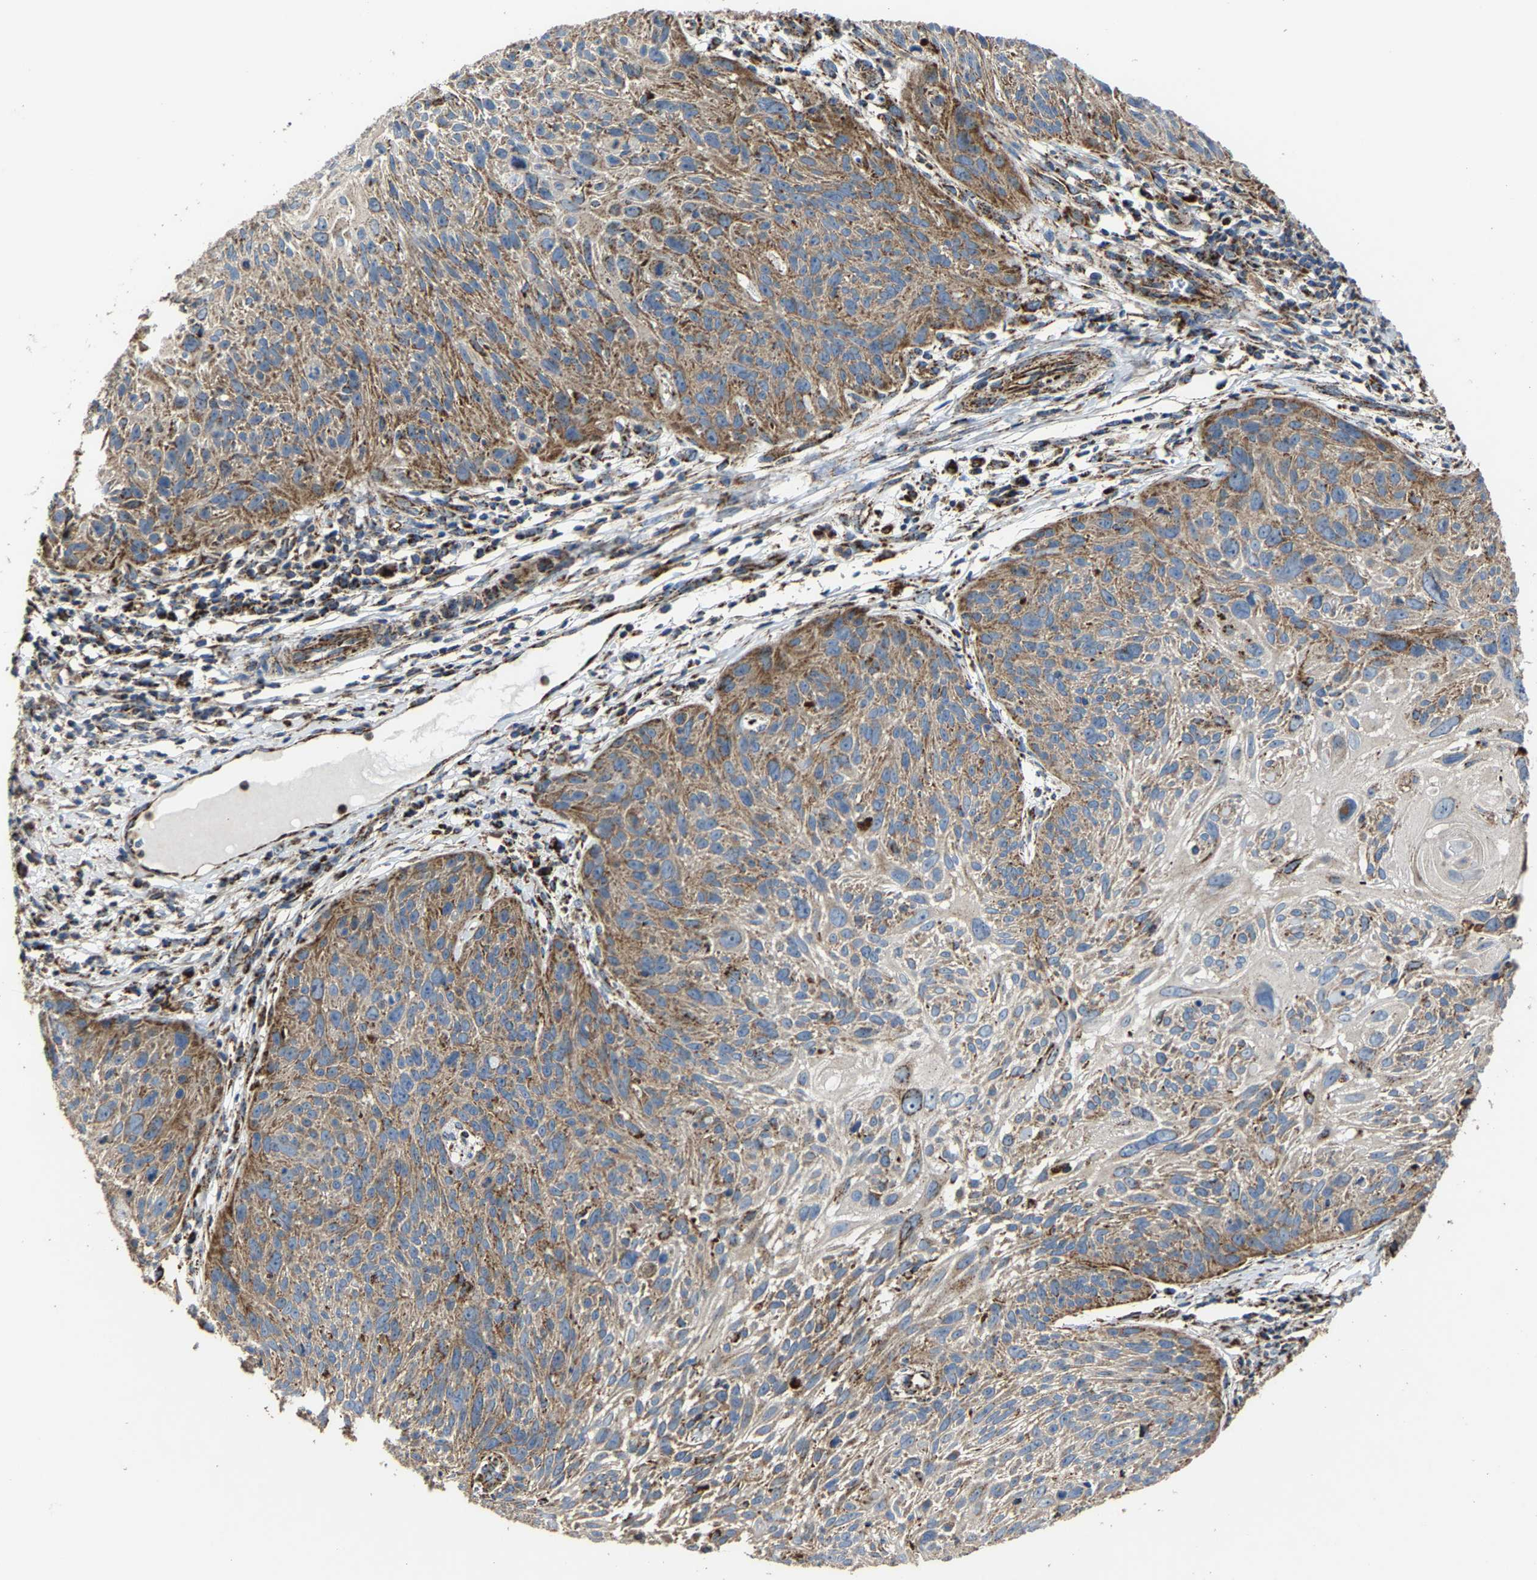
{"staining": {"intensity": "moderate", "quantity": ">75%", "location": "cytoplasmic/membranous"}, "tissue": "cervical cancer", "cell_type": "Tumor cells", "image_type": "cancer", "snomed": [{"axis": "morphology", "description": "Squamous cell carcinoma, NOS"}, {"axis": "topography", "description": "Cervix"}], "caption": "IHC of cervical cancer (squamous cell carcinoma) reveals medium levels of moderate cytoplasmic/membranous positivity in about >75% of tumor cells.", "gene": "NDUFV3", "patient": {"sex": "female", "age": 51}}